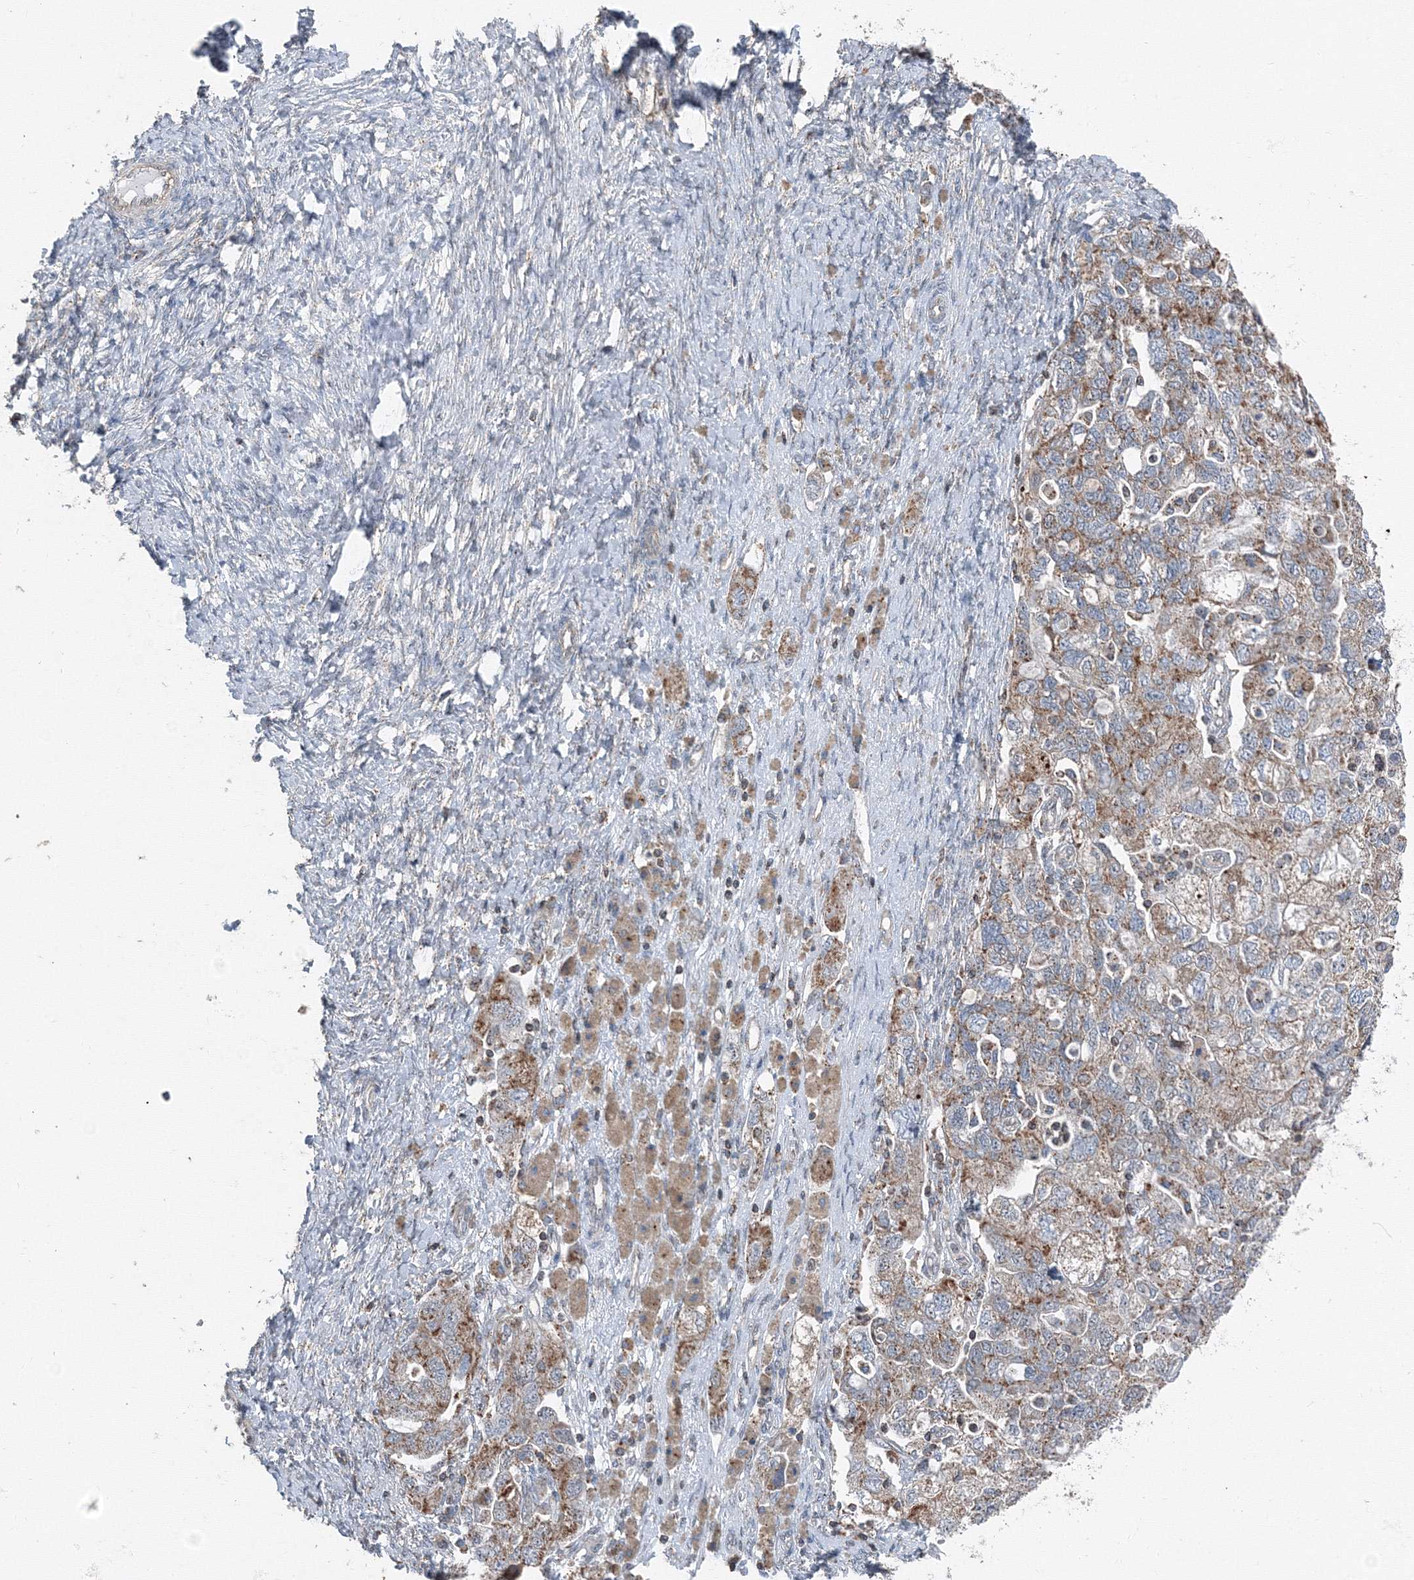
{"staining": {"intensity": "weak", "quantity": "25%-75%", "location": "cytoplasmic/membranous"}, "tissue": "ovarian cancer", "cell_type": "Tumor cells", "image_type": "cancer", "snomed": [{"axis": "morphology", "description": "Carcinoma, NOS"}, {"axis": "morphology", "description": "Cystadenocarcinoma, serous, NOS"}, {"axis": "topography", "description": "Ovary"}], "caption": "Immunohistochemistry of human ovarian cancer displays low levels of weak cytoplasmic/membranous expression in approximately 25%-75% of tumor cells.", "gene": "AASDH", "patient": {"sex": "female", "age": 69}}